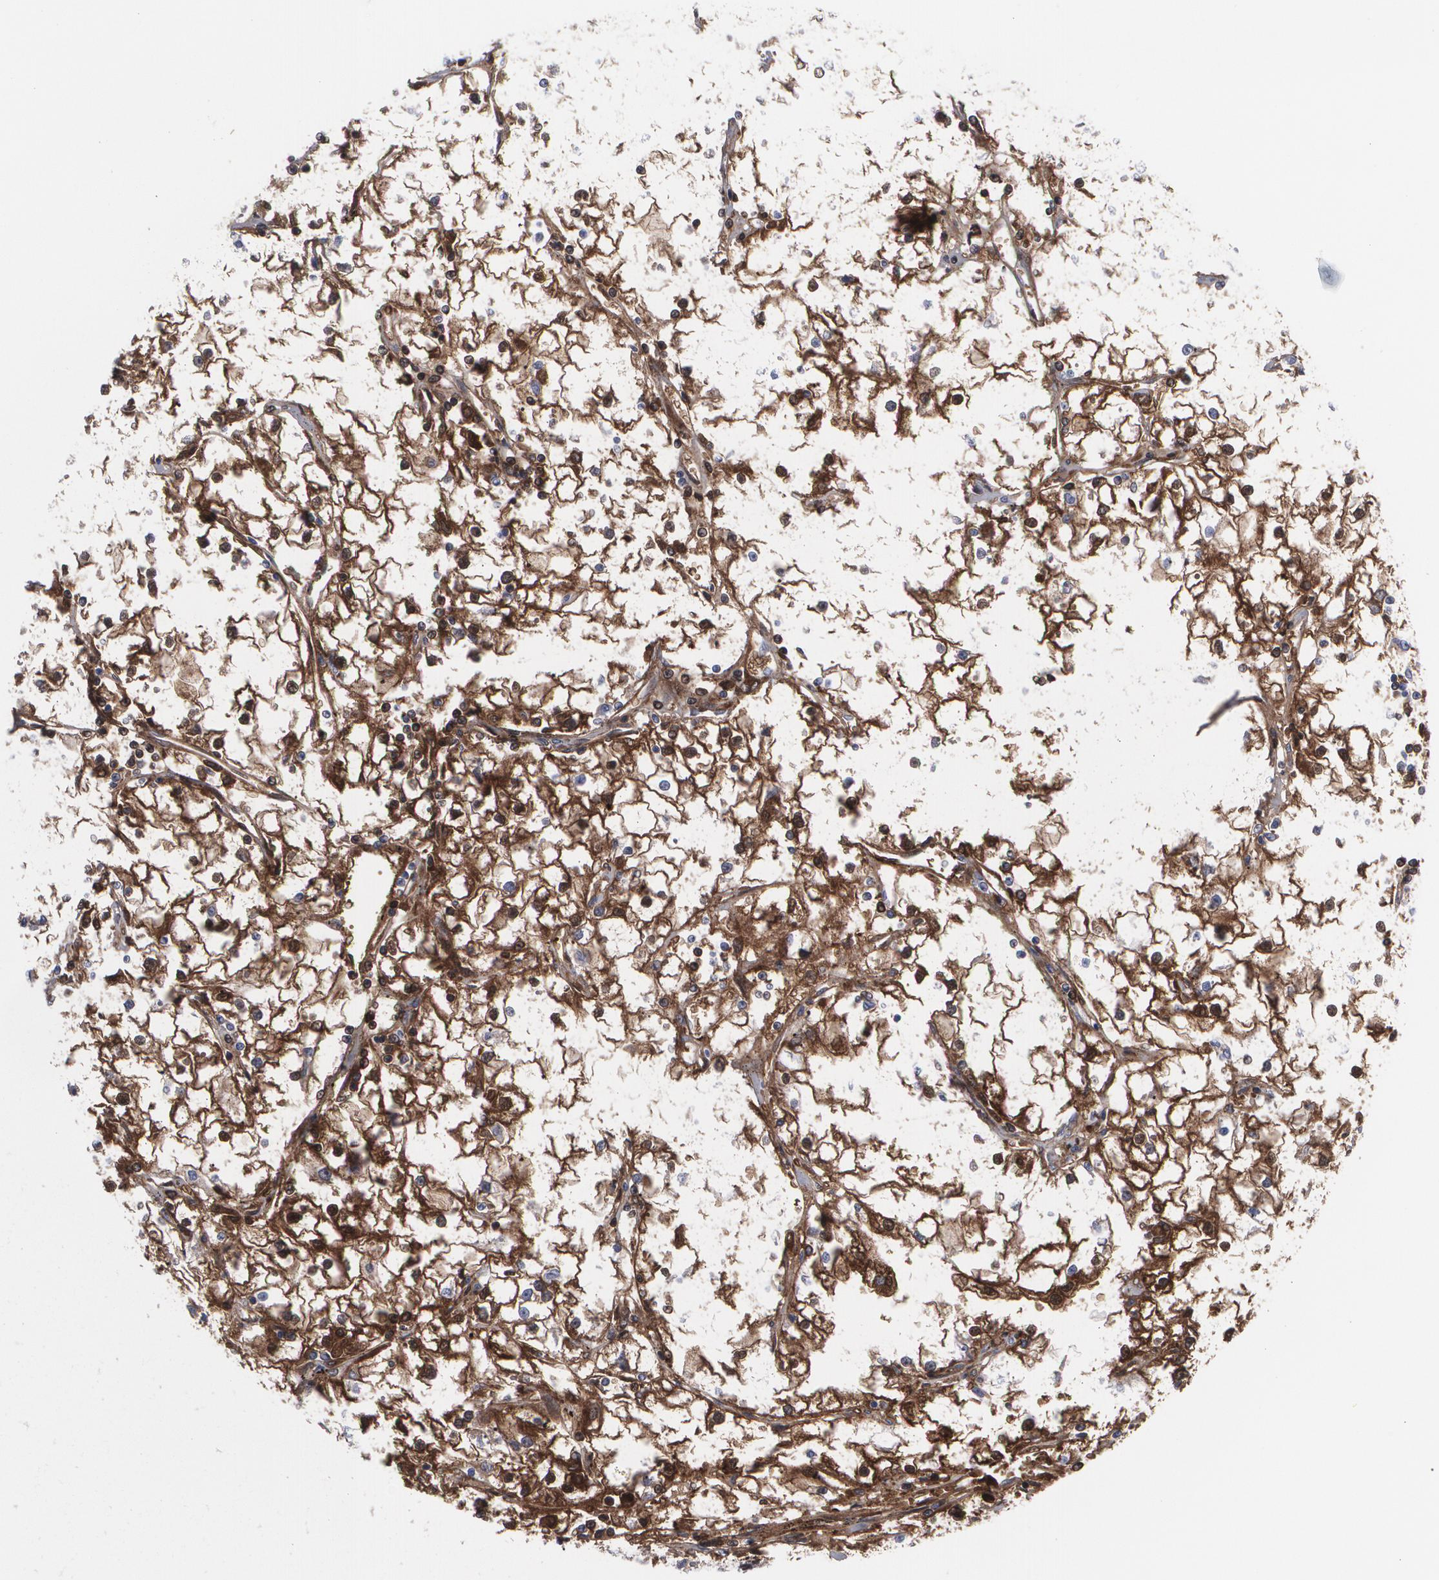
{"staining": {"intensity": "moderate", "quantity": ">75%", "location": "cytoplasmic/membranous"}, "tissue": "renal cancer", "cell_type": "Tumor cells", "image_type": "cancer", "snomed": [{"axis": "morphology", "description": "Adenocarcinoma, NOS"}, {"axis": "topography", "description": "Kidney"}], "caption": "High-magnification brightfield microscopy of renal cancer (adenocarcinoma) stained with DAB (3,3'-diaminobenzidine) (brown) and counterstained with hematoxylin (blue). tumor cells exhibit moderate cytoplasmic/membranous positivity is appreciated in approximately>75% of cells. (brown staining indicates protein expression, while blue staining denotes nuclei).", "gene": "LRG1", "patient": {"sex": "male", "age": 56}}